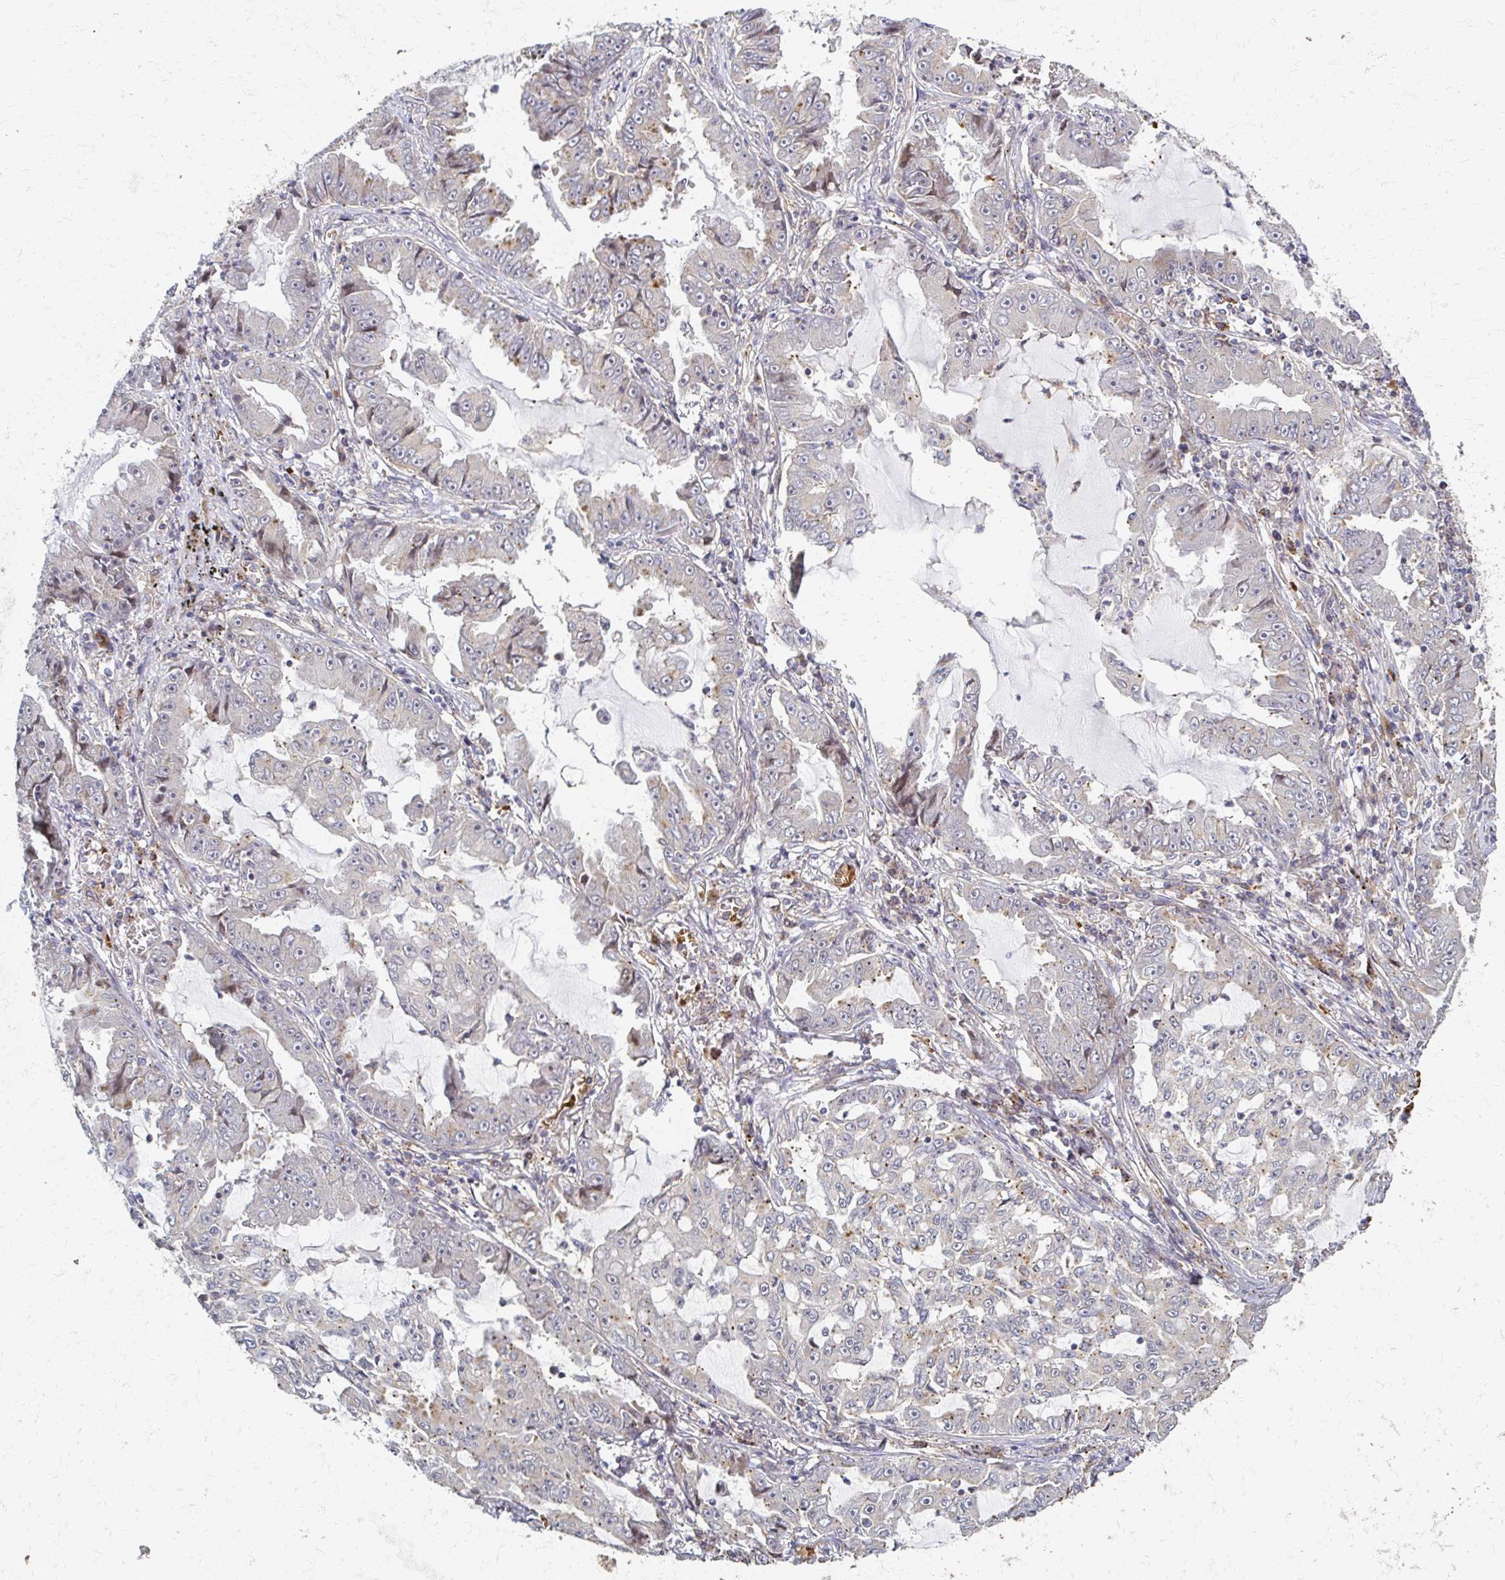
{"staining": {"intensity": "moderate", "quantity": "<25%", "location": "cytoplasmic/membranous"}, "tissue": "lung cancer", "cell_type": "Tumor cells", "image_type": "cancer", "snomed": [{"axis": "morphology", "description": "Adenocarcinoma, NOS"}, {"axis": "topography", "description": "Lung"}], "caption": "Moderate cytoplasmic/membranous staining for a protein is identified in about <25% of tumor cells of lung cancer using IHC.", "gene": "SKA2", "patient": {"sex": "female", "age": 52}}